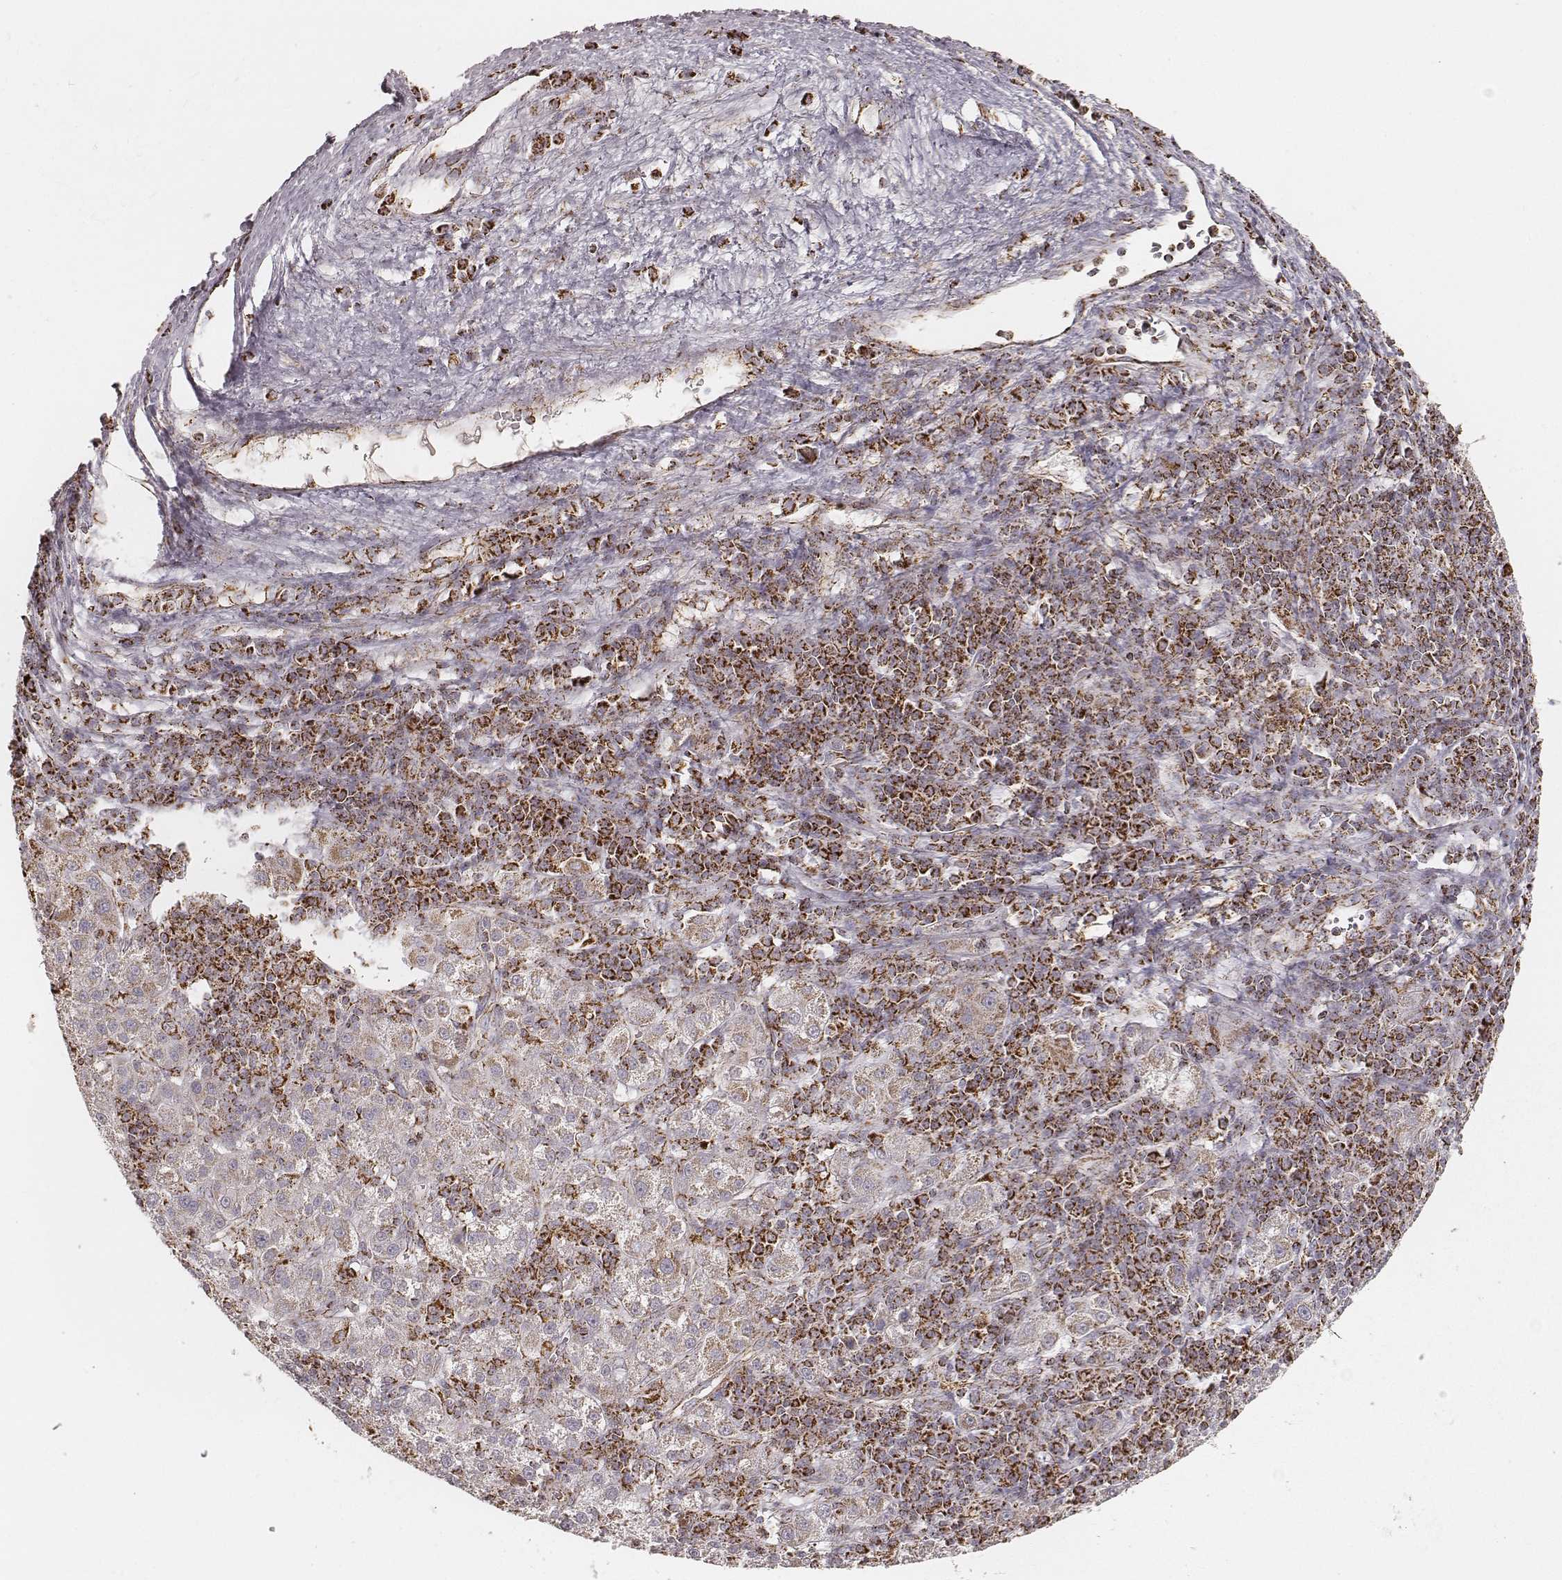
{"staining": {"intensity": "weak", "quantity": "25%-75%", "location": "cytoplasmic/membranous"}, "tissue": "liver cancer", "cell_type": "Tumor cells", "image_type": "cancer", "snomed": [{"axis": "morphology", "description": "Carcinoma, Hepatocellular, NOS"}, {"axis": "topography", "description": "Liver"}], "caption": "Immunohistochemistry of human liver cancer (hepatocellular carcinoma) reveals low levels of weak cytoplasmic/membranous positivity in approximately 25%-75% of tumor cells.", "gene": "CS", "patient": {"sex": "female", "age": 60}}